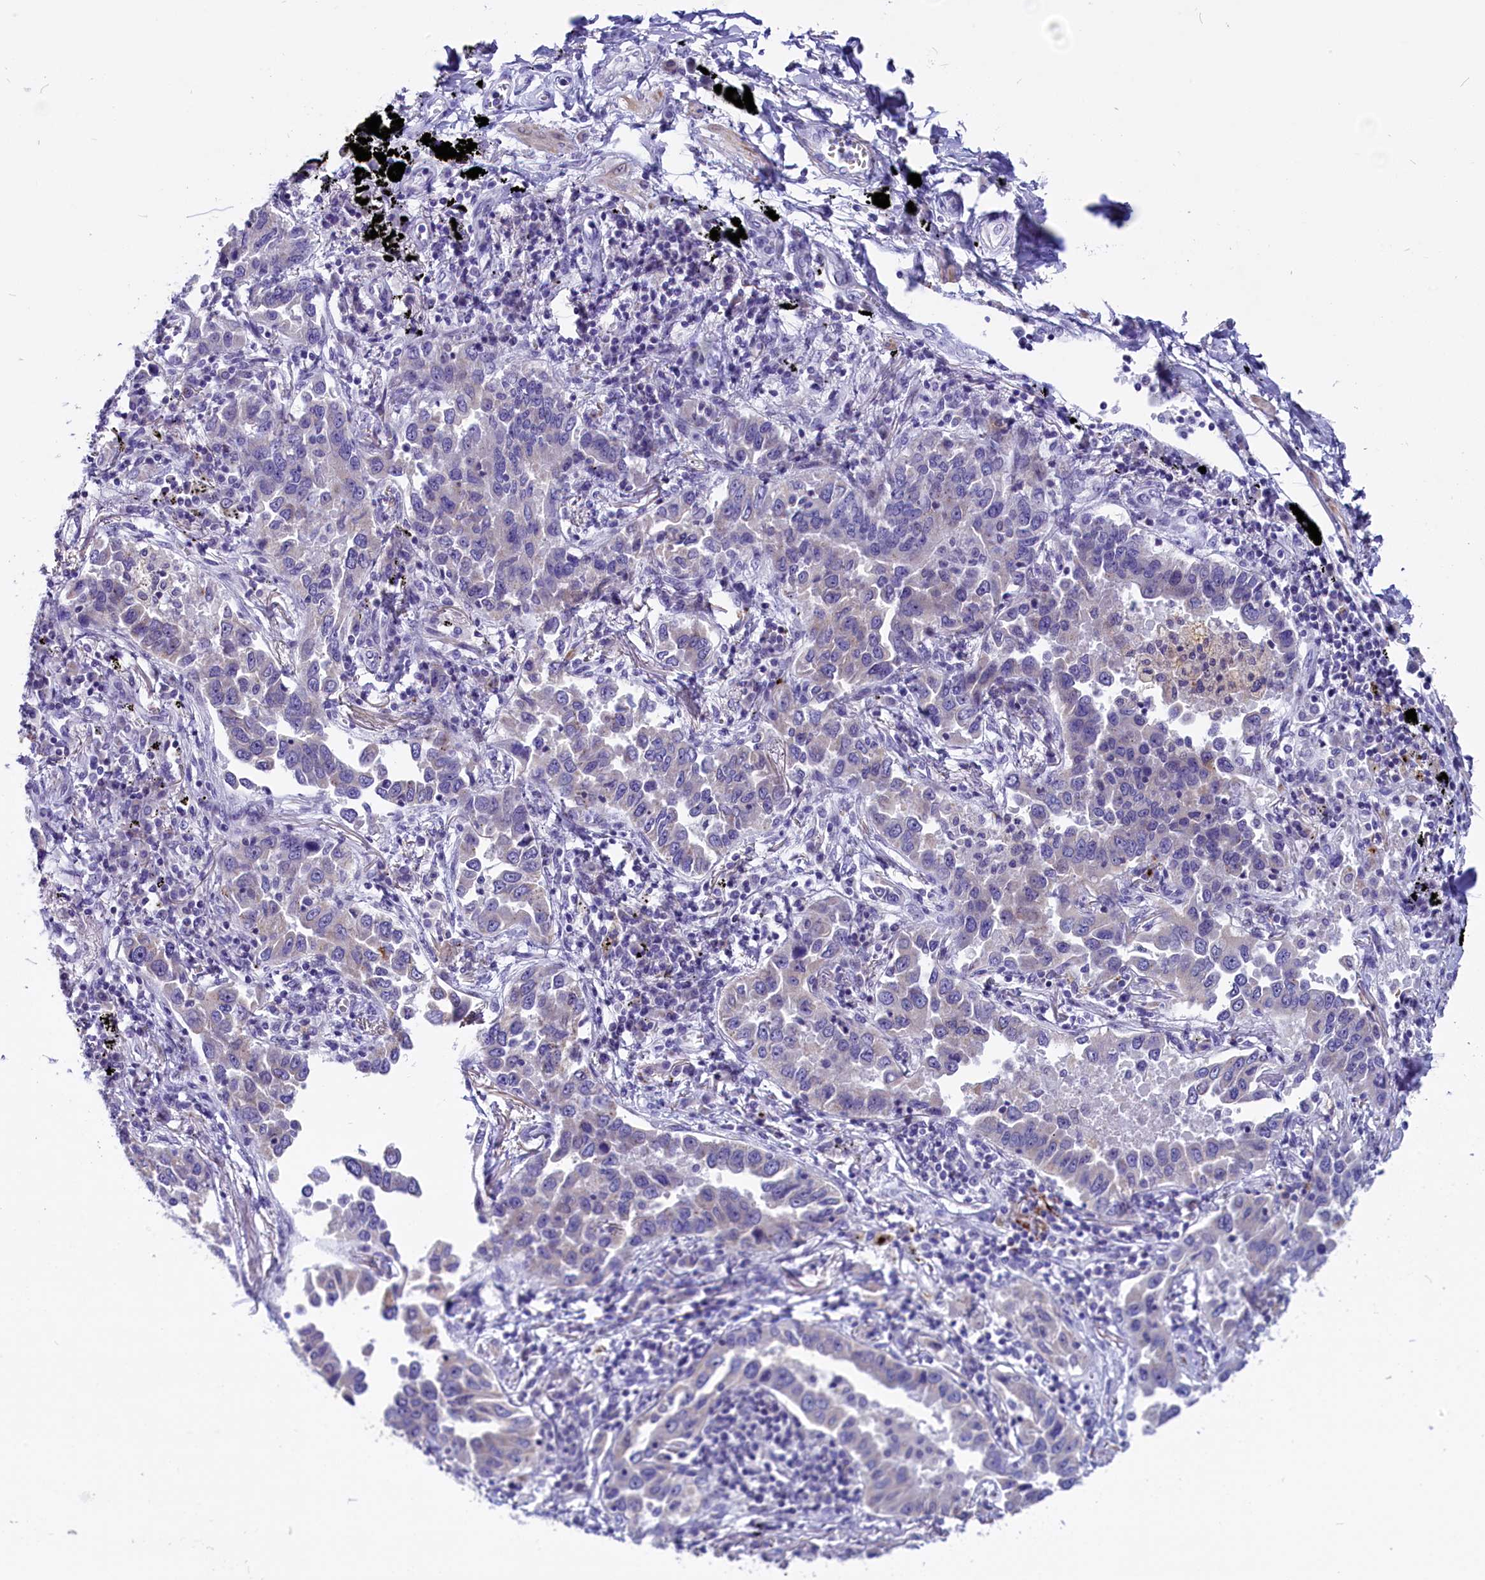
{"staining": {"intensity": "negative", "quantity": "none", "location": "none"}, "tissue": "lung cancer", "cell_type": "Tumor cells", "image_type": "cancer", "snomed": [{"axis": "morphology", "description": "Adenocarcinoma, NOS"}, {"axis": "topography", "description": "Lung"}], "caption": "Tumor cells show no significant staining in lung cancer.", "gene": "SCD5", "patient": {"sex": "male", "age": 67}}